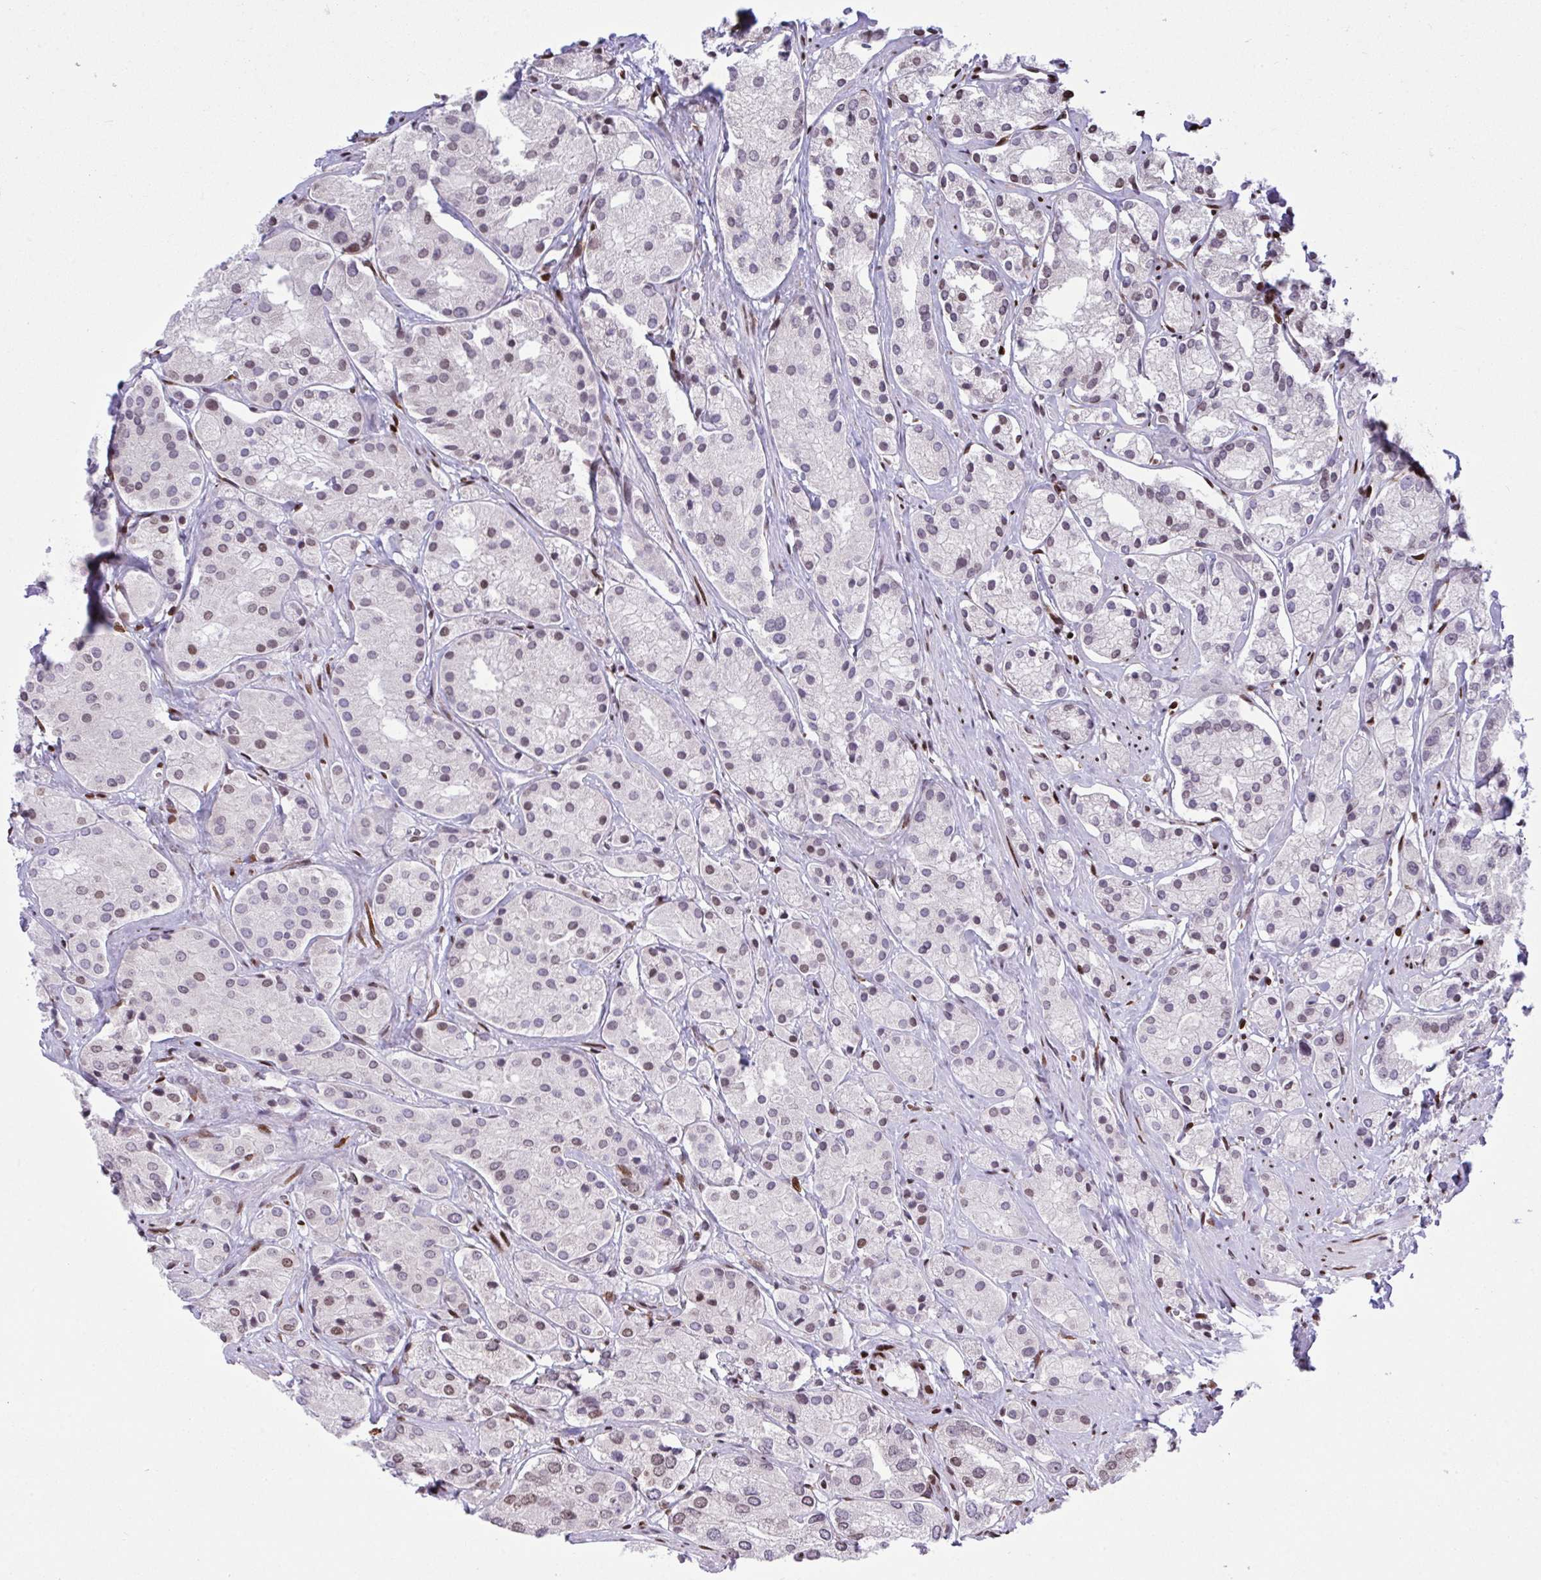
{"staining": {"intensity": "moderate", "quantity": "<25%", "location": "nuclear"}, "tissue": "prostate cancer", "cell_type": "Tumor cells", "image_type": "cancer", "snomed": [{"axis": "morphology", "description": "Adenocarcinoma, Low grade"}, {"axis": "topography", "description": "Prostate"}], "caption": "This histopathology image shows immunohistochemistry (IHC) staining of human prostate cancer, with low moderate nuclear positivity in about <25% of tumor cells.", "gene": "RAPGEF5", "patient": {"sex": "male", "age": 69}}